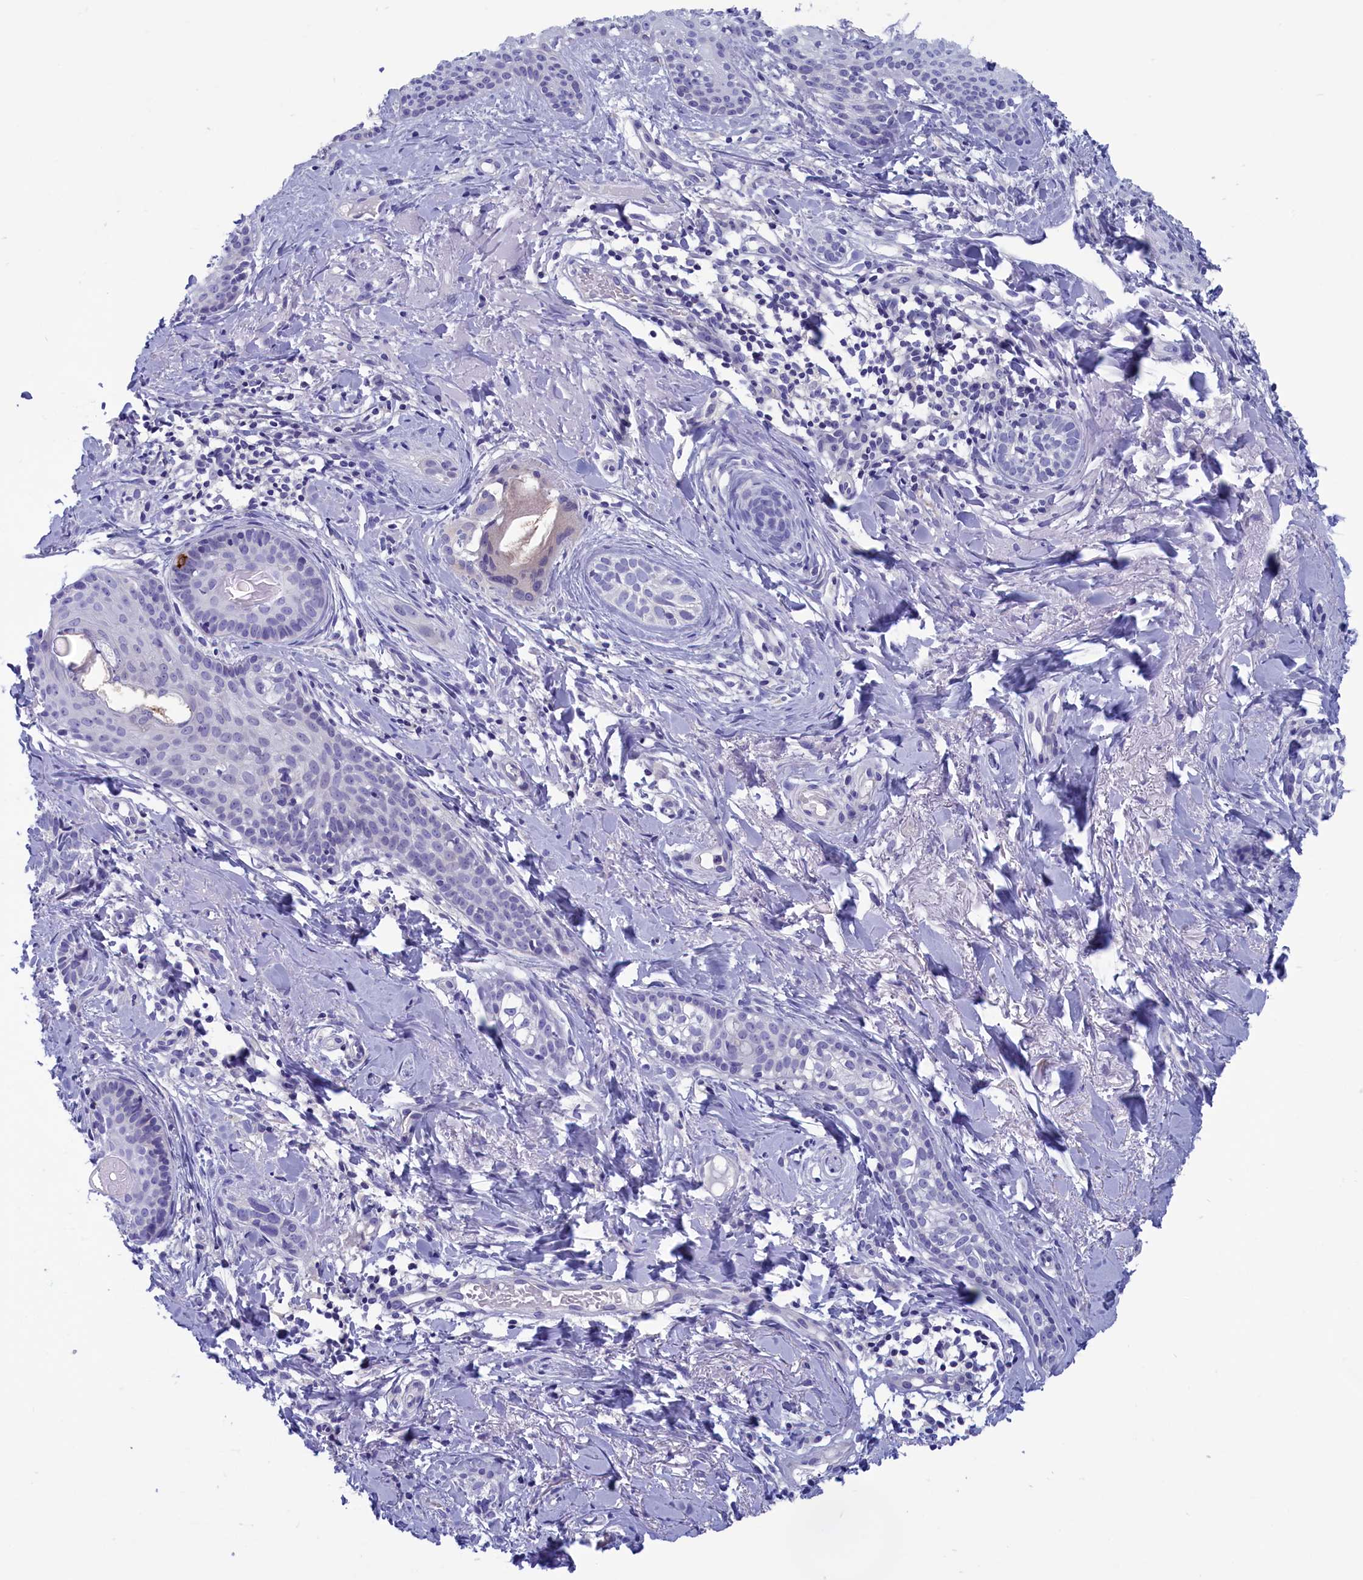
{"staining": {"intensity": "negative", "quantity": "none", "location": "none"}, "tissue": "skin cancer", "cell_type": "Tumor cells", "image_type": "cancer", "snomed": [{"axis": "morphology", "description": "Basal cell carcinoma"}, {"axis": "topography", "description": "Skin"}], "caption": "Immunohistochemical staining of human skin cancer demonstrates no significant staining in tumor cells.", "gene": "VPS35L", "patient": {"sex": "female", "age": 76}}